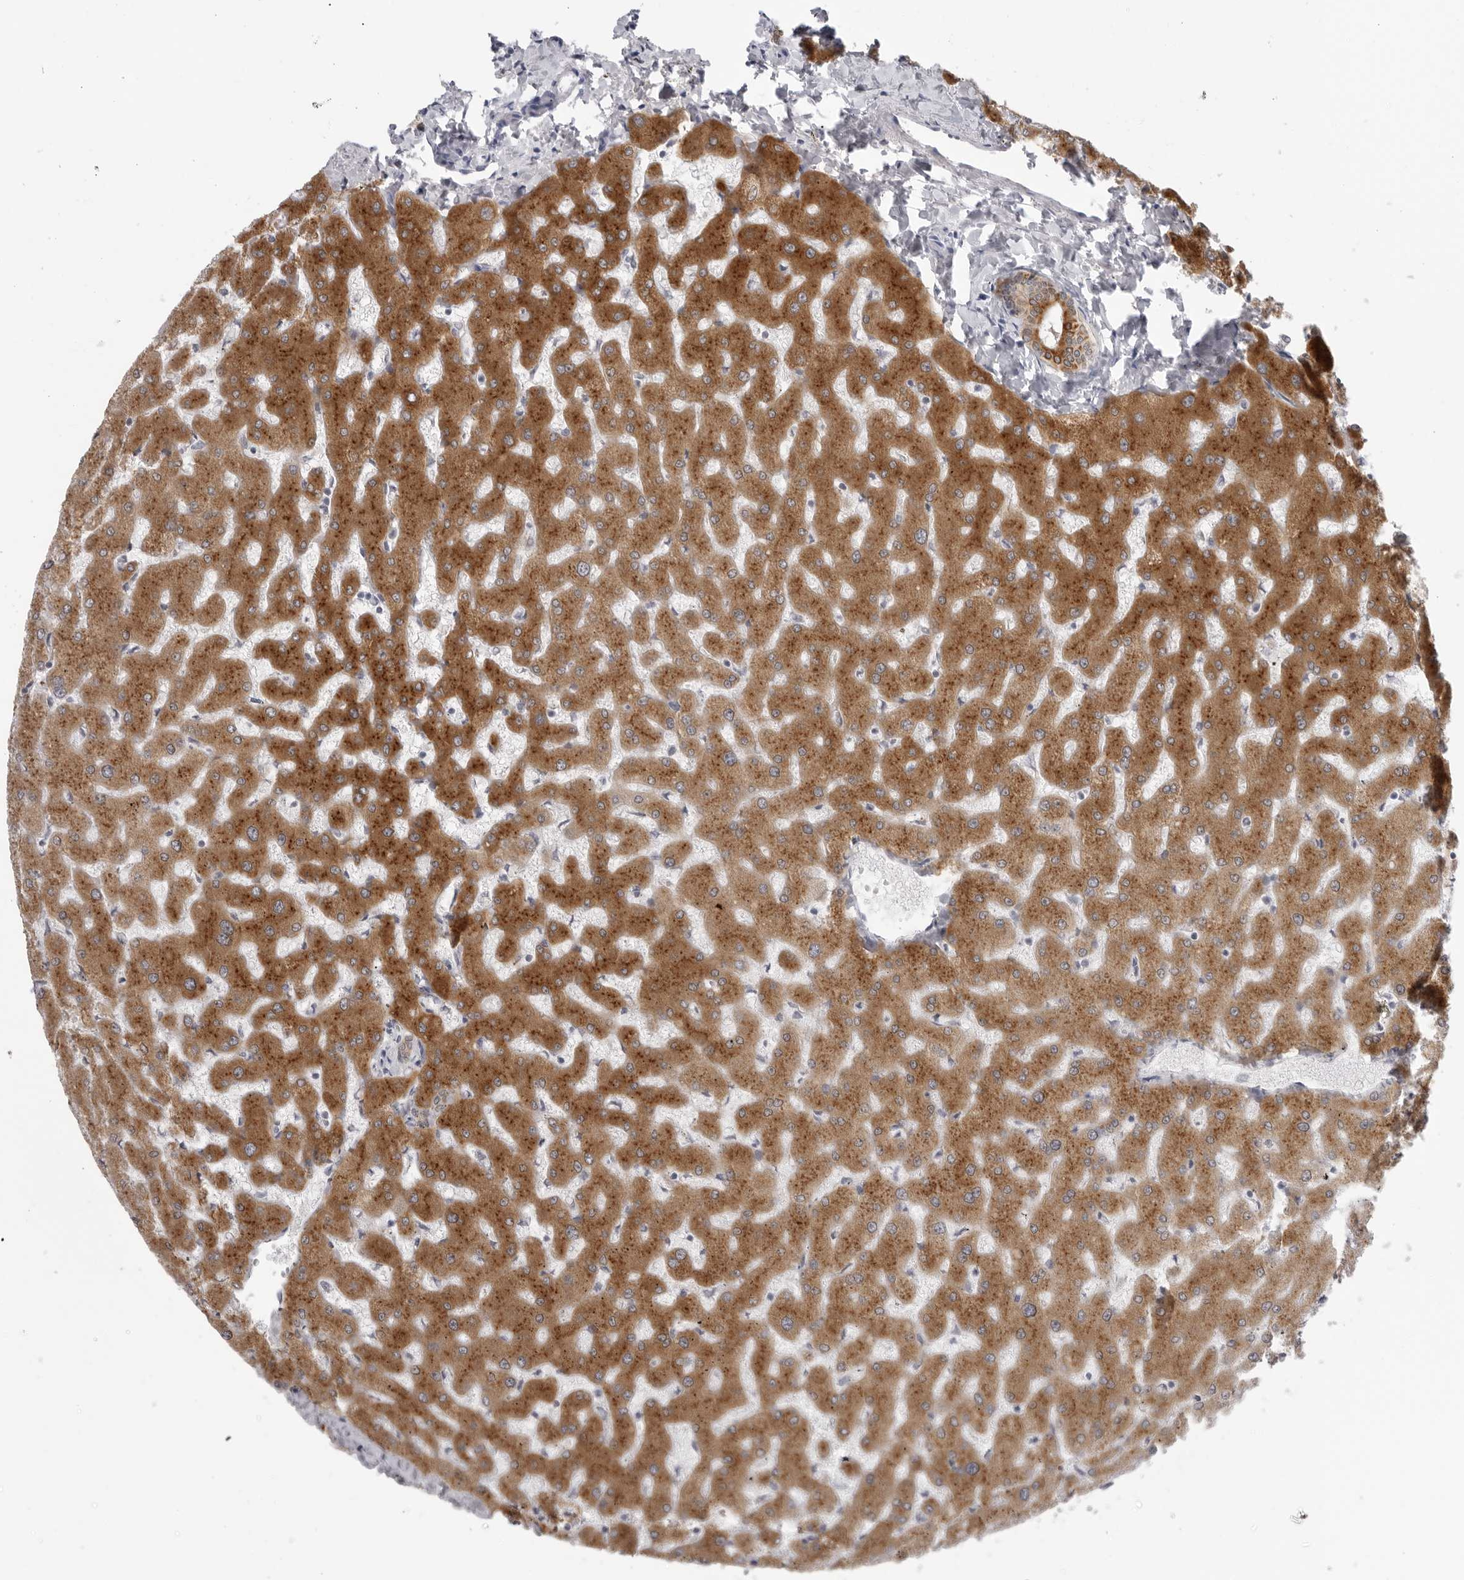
{"staining": {"intensity": "moderate", "quantity": "25%-75%", "location": "cytoplasmic/membranous"}, "tissue": "liver", "cell_type": "Cholangiocytes", "image_type": "normal", "snomed": [{"axis": "morphology", "description": "Normal tissue, NOS"}, {"axis": "topography", "description": "Liver"}], "caption": "An image of liver stained for a protein exhibits moderate cytoplasmic/membranous brown staining in cholangiocytes.", "gene": "SERPINF2", "patient": {"sex": "female", "age": 63}}